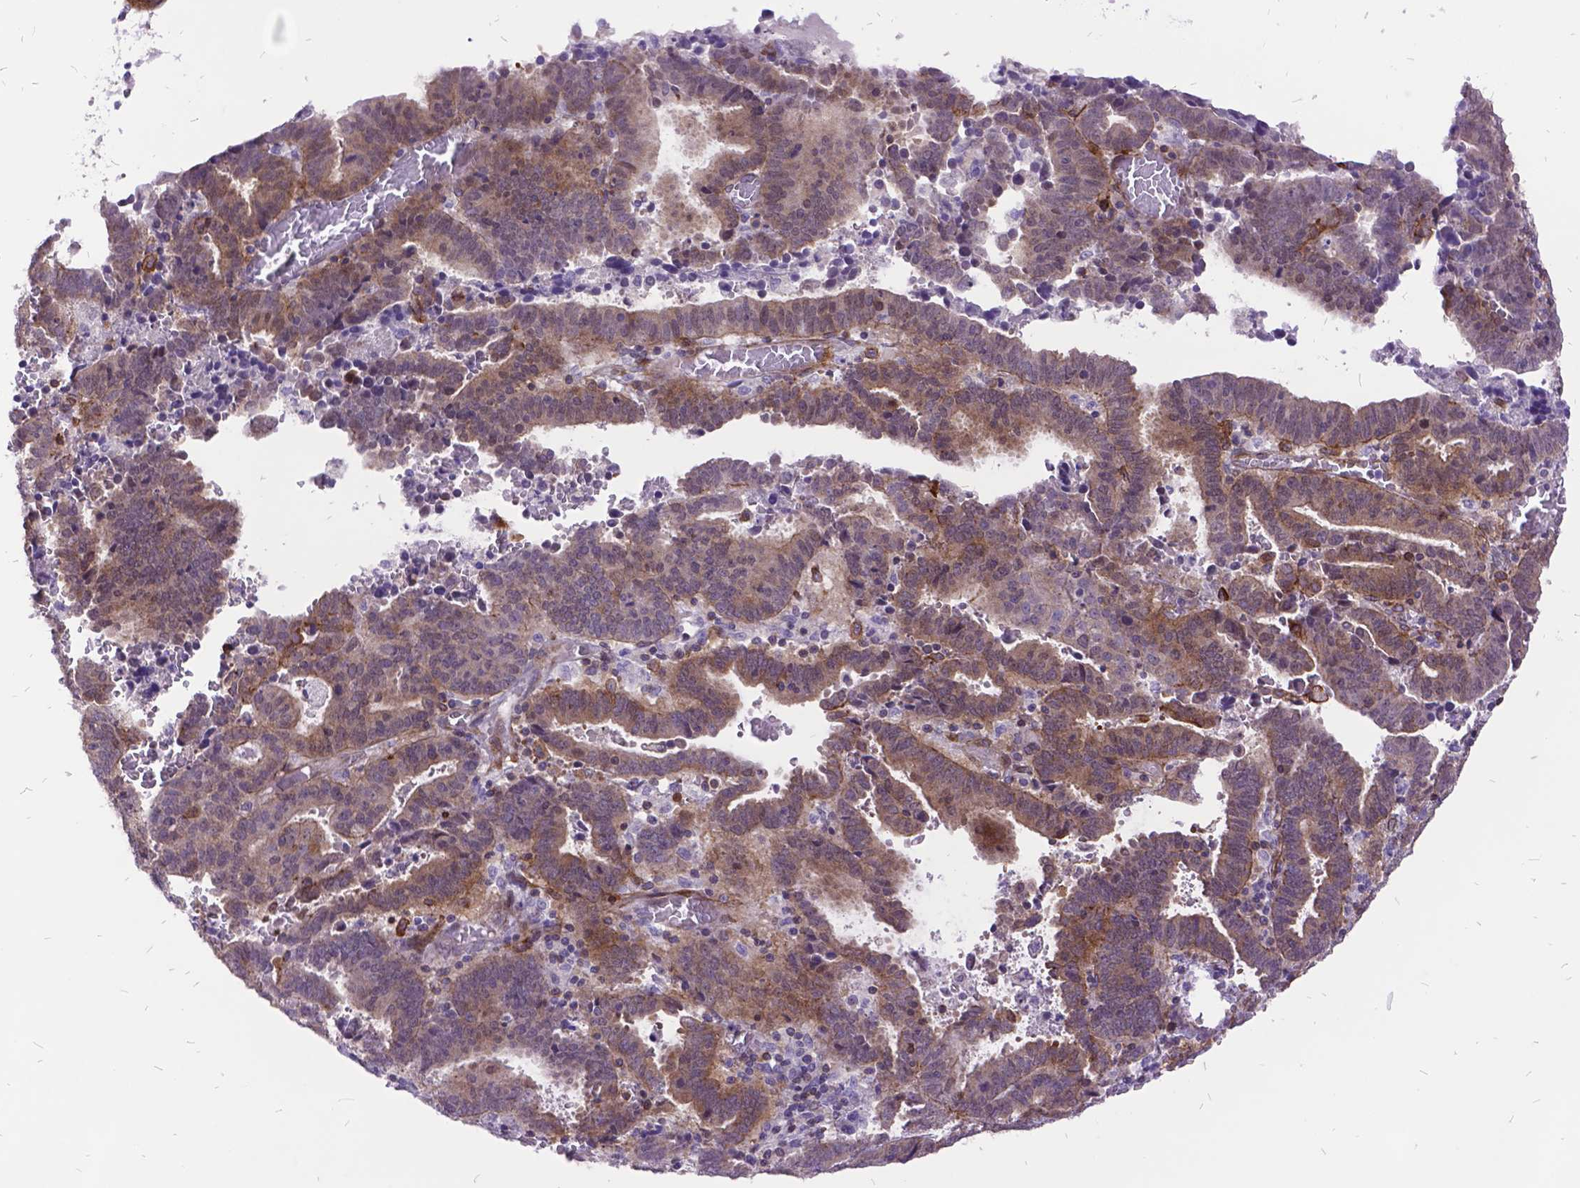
{"staining": {"intensity": "weak", "quantity": ">75%", "location": "cytoplasmic/membranous"}, "tissue": "endometrial cancer", "cell_type": "Tumor cells", "image_type": "cancer", "snomed": [{"axis": "morphology", "description": "Adenocarcinoma, NOS"}, {"axis": "topography", "description": "Uterus"}], "caption": "The photomicrograph exhibits a brown stain indicating the presence of a protein in the cytoplasmic/membranous of tumor cells in endometrial cancer (adenocarcinoma).", "gene": "GRB7", "patient": {"sex": "female", "age": 83}}